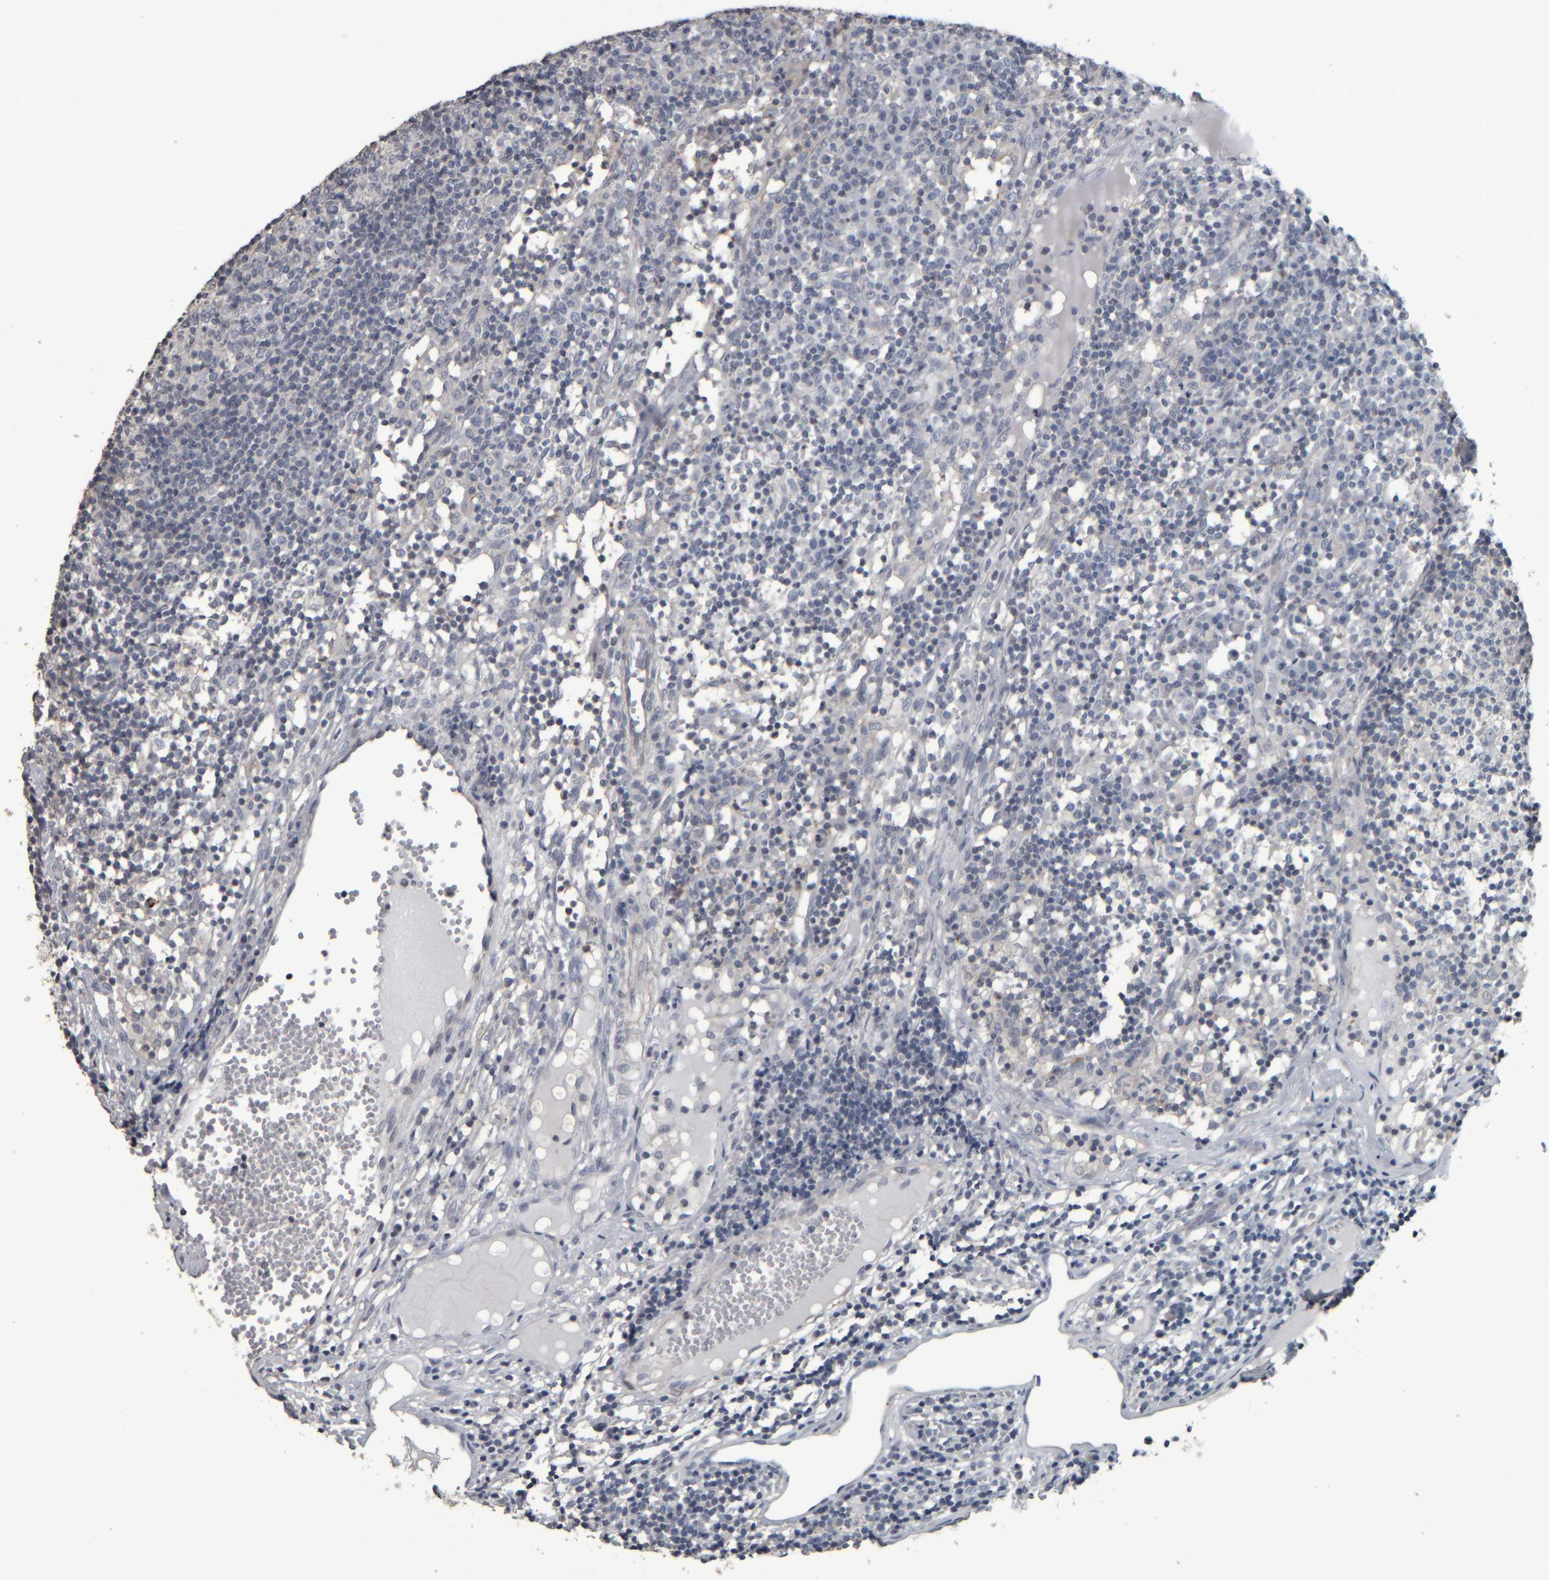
{"staining": {"intensity": "negative", "quantity": "none", "location": "none"}, "tissue": "lymph node", "cell_type": "Germinal center cells", "image_type": "normal", "snomed": [{"axis": "morphology", "description": "Normal tissue, NOS"}, {"axis": "morphology", "description": "Inflammation, NOS"}, {"axis": "topography", "description": "Lymph node"}], "caption": "This is an immunohistochemistry (IHC) photomicrograph of unremarkable lymph node. There is no staining in germinal center cells.", "gene": "CAVIN4", "patient": {"sex": "male", "age": 55}}